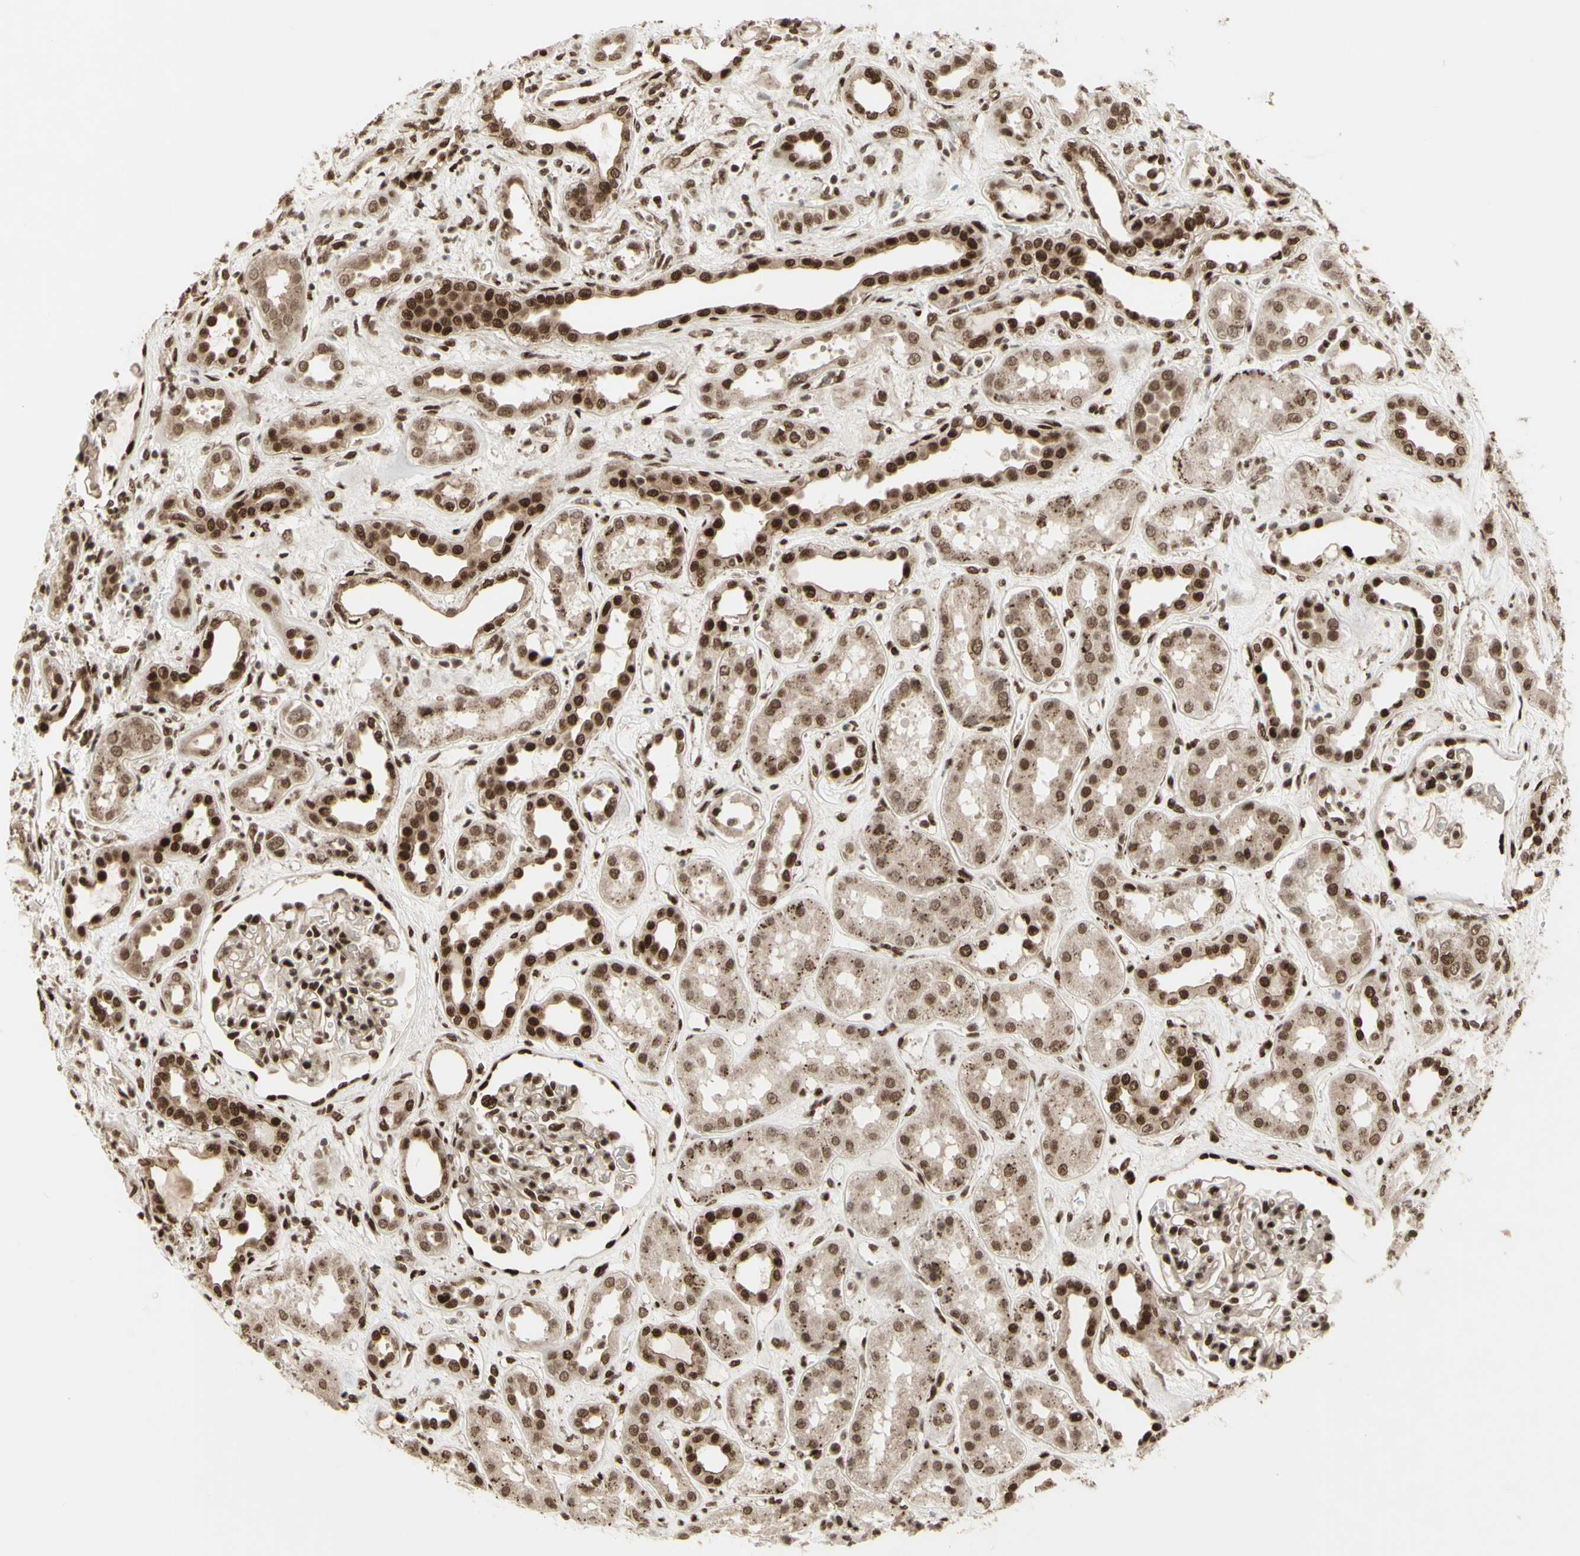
{"staining": {"intensity": "moderate", "quantity": ">75%", "location": "cytoplasmic/membranous,nuclear"}, "tissue": "kidney", "cell_type": "Cells in glomeruli", "image_type": "normal", "snomed": [{"axis": "morphology", "description": "Normal tissue, NOS"}, {"axis": "topography", "description": "Kidney"}], "caption": "Kidney stained with DAB immunohistochemistry shows medium levels of moderate cytoplasmic/membranous,nuclear positivity in approximately >75% of cells in glomeruli.", "gene": "CBX1", "patient": {"sex": "male", "age": 59}}